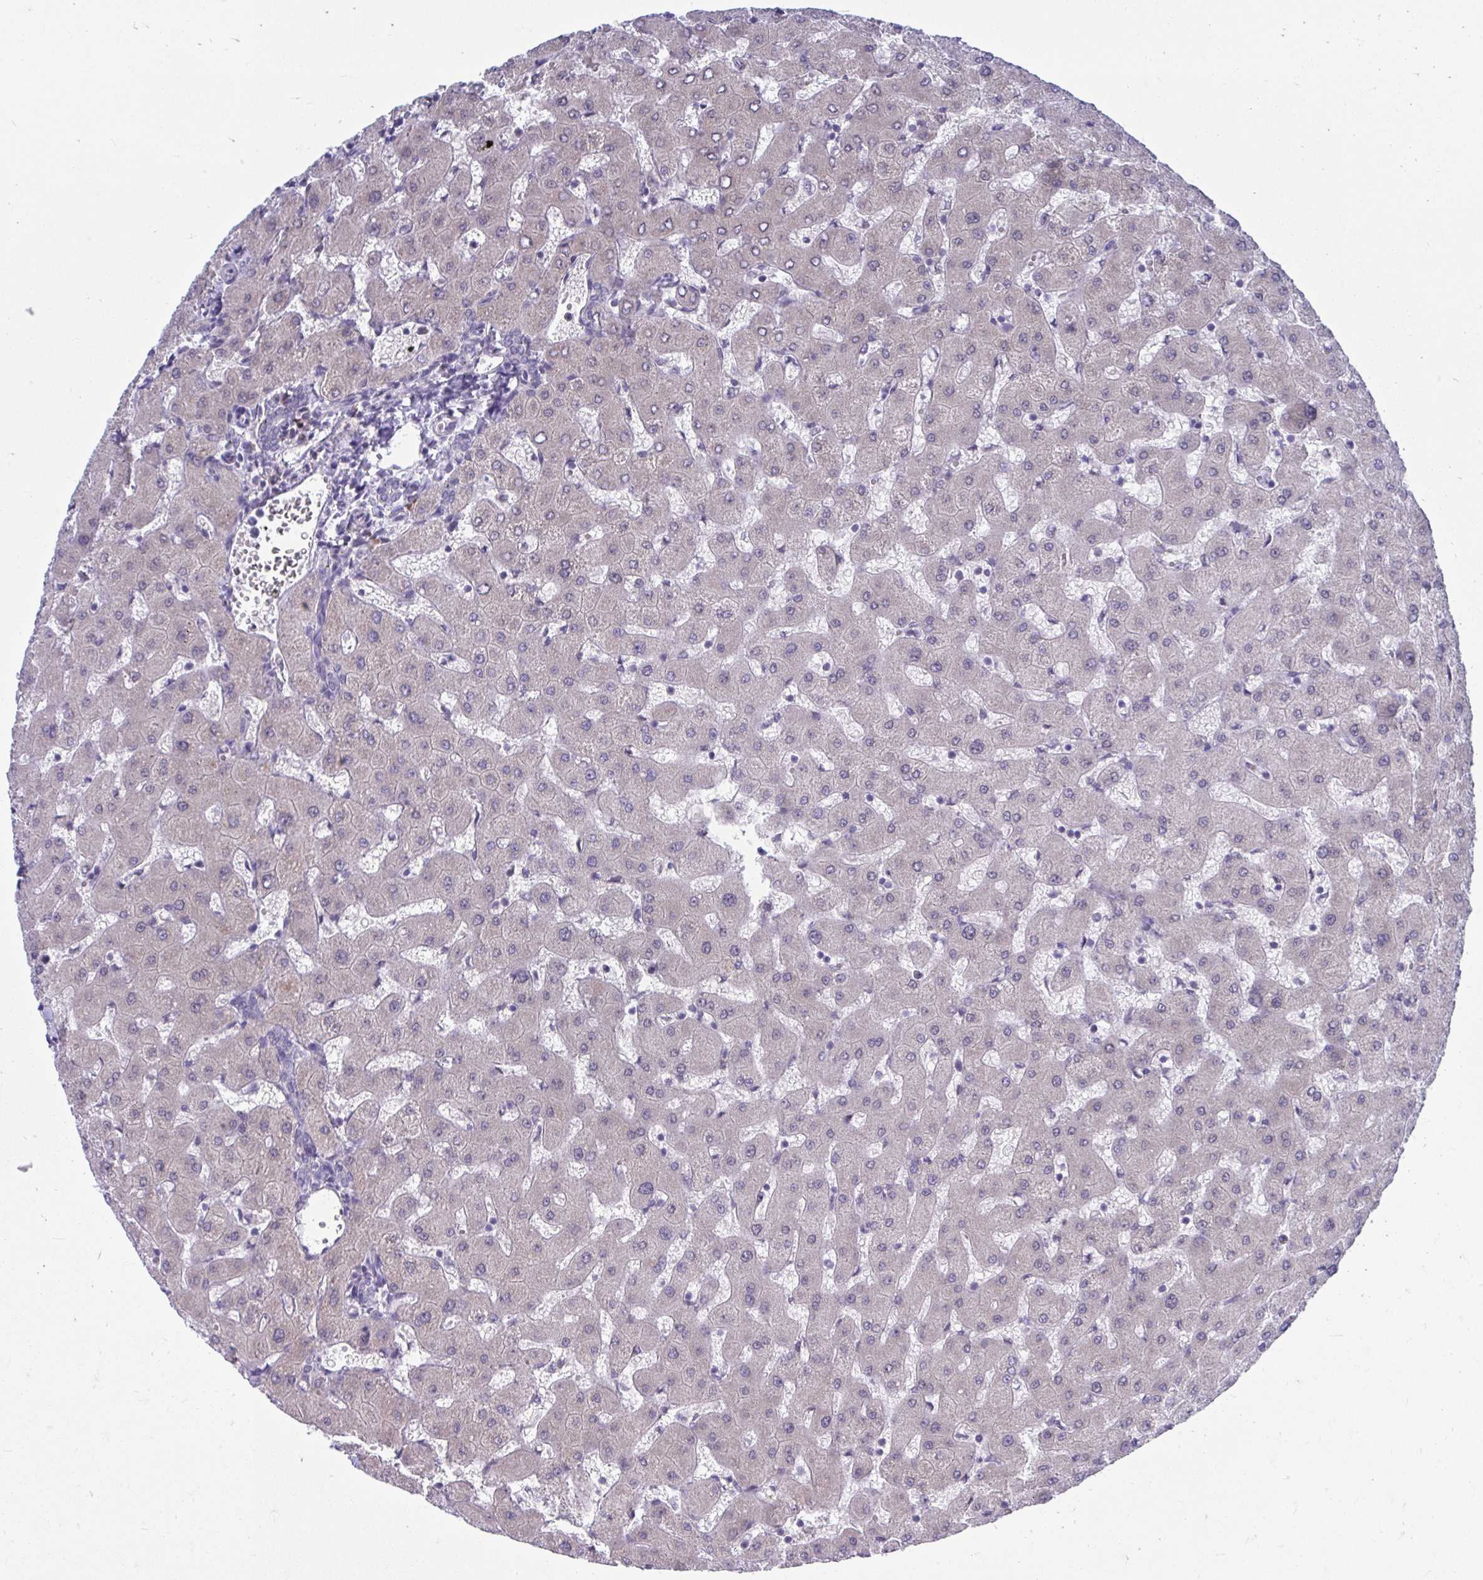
{"staining": {"intensity": "negative", "quantity": "none", "location": "none"}, "tissue": "liver", "cell_type": "Cholangiocytes", "image_type": "normal", "snomed": [{"axis": "morphology", "description": "Normal tissue, NOS"}, {"axis": "topography", "description": "Liver"}], "caption": "Immunohistochemistry micrograph of unremarkable liver stained for a protein (brown), which displays no positivity in cholangiocytes. The staining was performed using DAB (3,3'-diaminobenzidine) to visualize the protein expression in brown, while the nuclei were stained in blue with hematoxylin (Magnification: 20x).", "gene": "SELENON", "patient": {"sex": "female", "age": 63}}